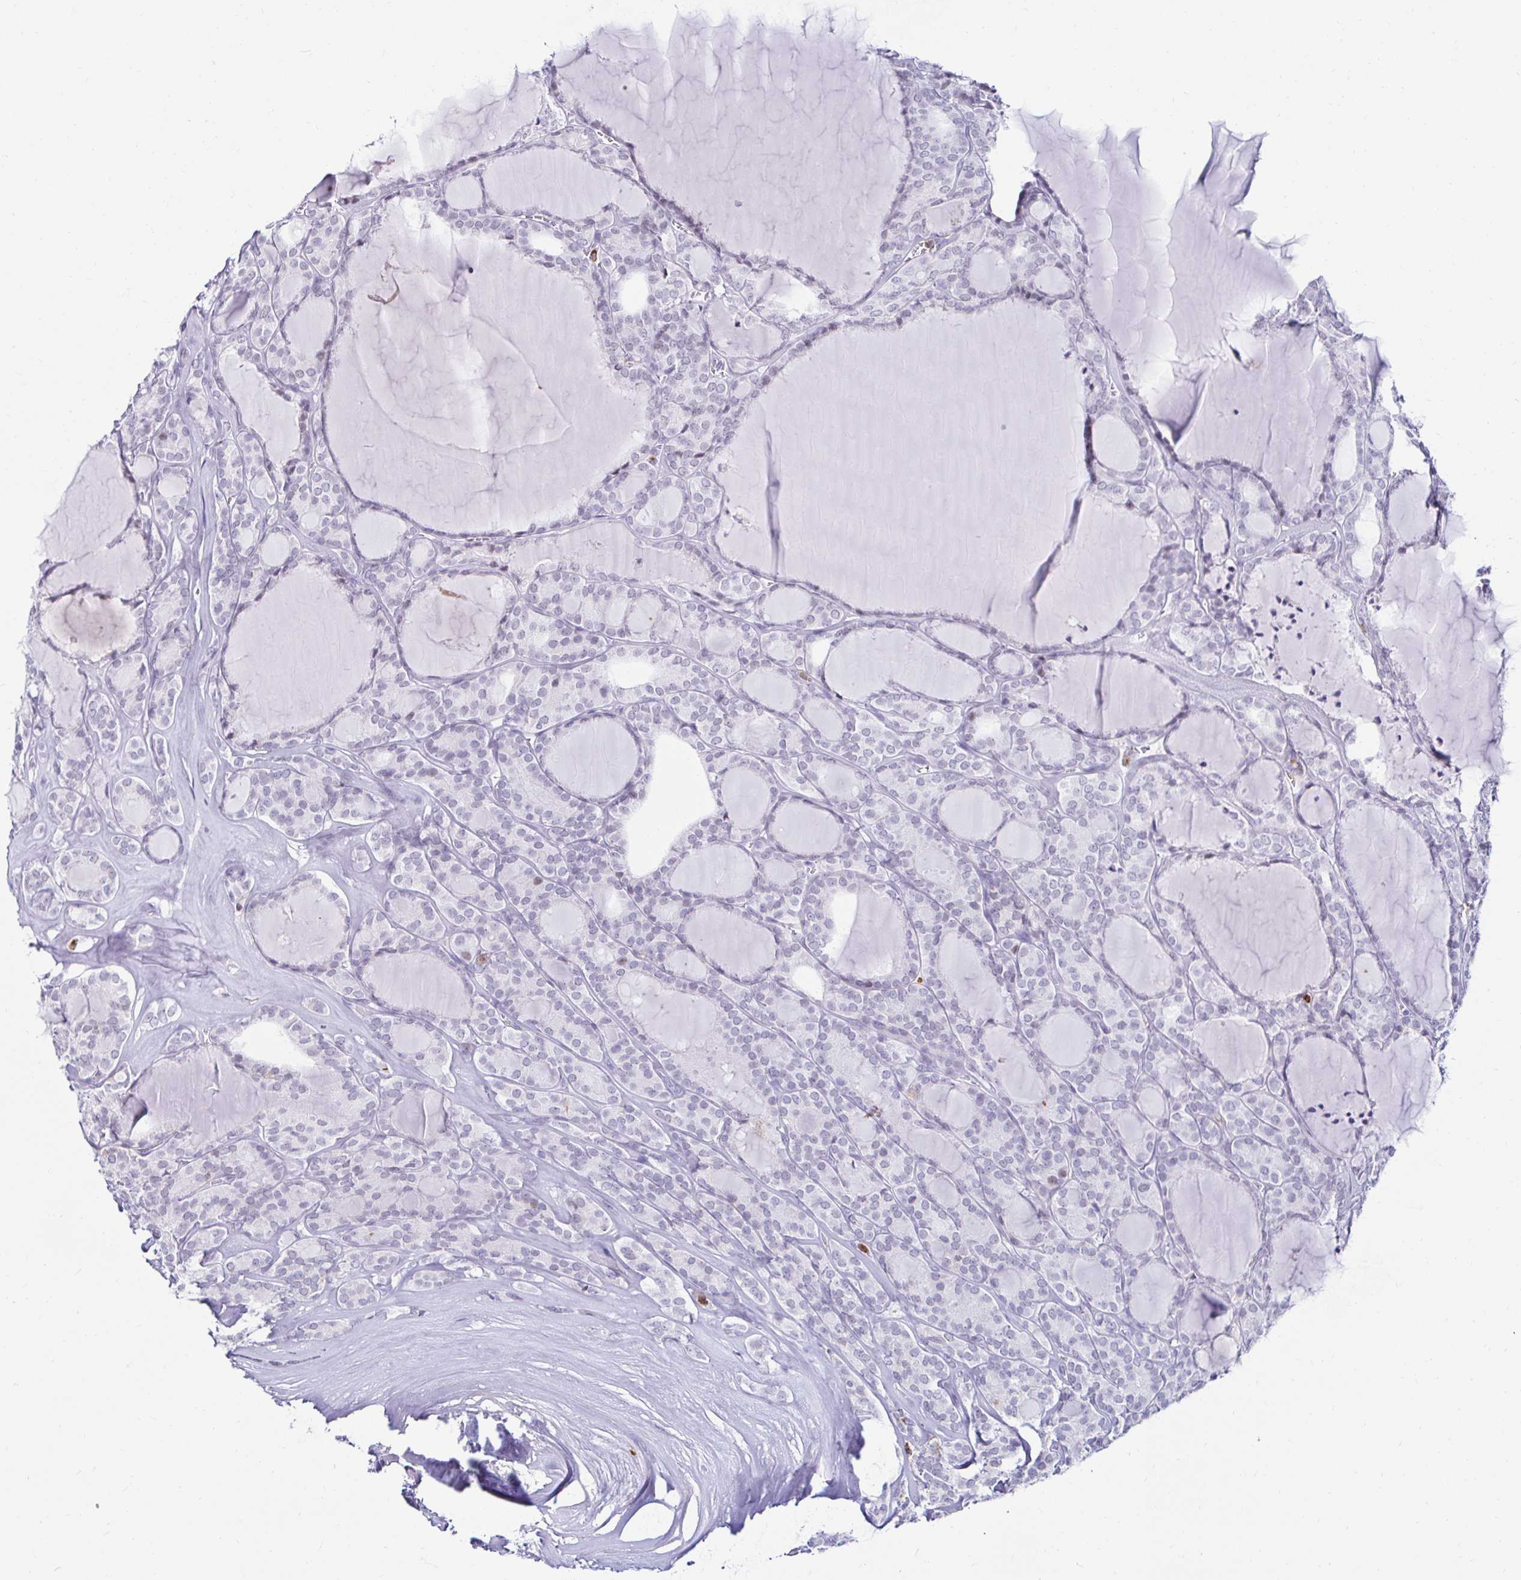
{"staining": {"intensity": "negative", "quantity": "none", "location": "none"}, "tissue": "thyroid cancer", "cell_type": "Tumor cells", "image_type": "cancer", "snomed": [{"axis": "morphology", "description": "Follicular adenoma carcinoma, NOS"}, {"axis": "topography", "description": "Thyroid gland"}], "caption": "Immunohistochemical staining of follicular adenoma carcinoma (thyroid) reveals no significant expression in tumor cells.", "gene": "CYBB", "patient": {"sex": "male", "age": 74}}